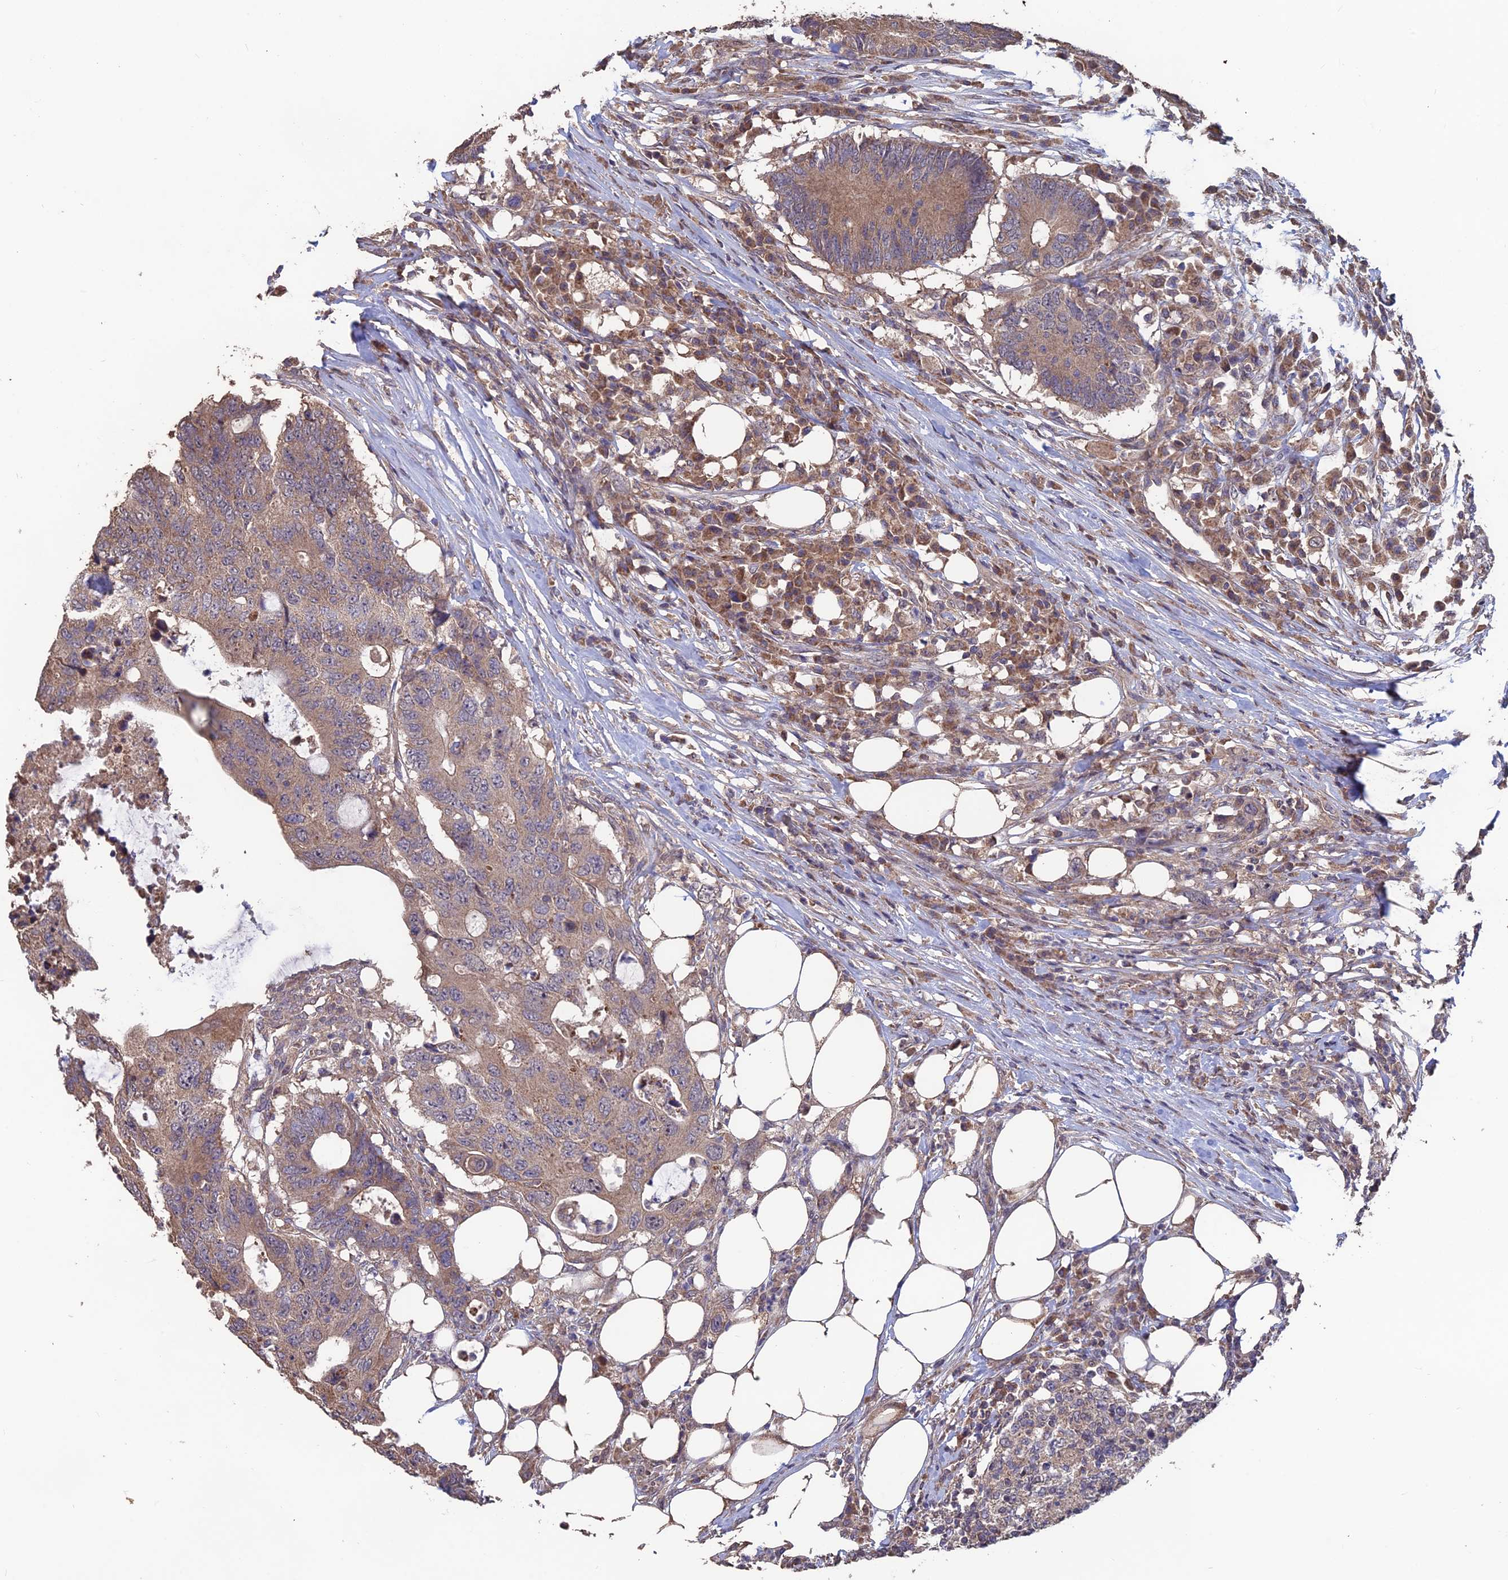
{"staining": {"intensity": "moderate", "quantity": ">75%", "location": "cytoplasmic/membranous"}, "tissue": "colorectal cancer", "cell_type": "Tumor cells", "image_type": "cancer", "snomed": [{"axis": "morphology", "description": "Adenocarcinoma, NOS"}, {"axis": "topography", "description": "Colon"}], "caption": "A micrograph of colorectal cancer stained for a protein shows moderate cytoplasmic/membranous brown staining in tumor cells. (DAB (3,3'-diaminobenzidine) IHC, brown staining for protein, blue staining for nuclei).", "gene": "SHISA5", "patient": {"sex": "male", "age": 71}}